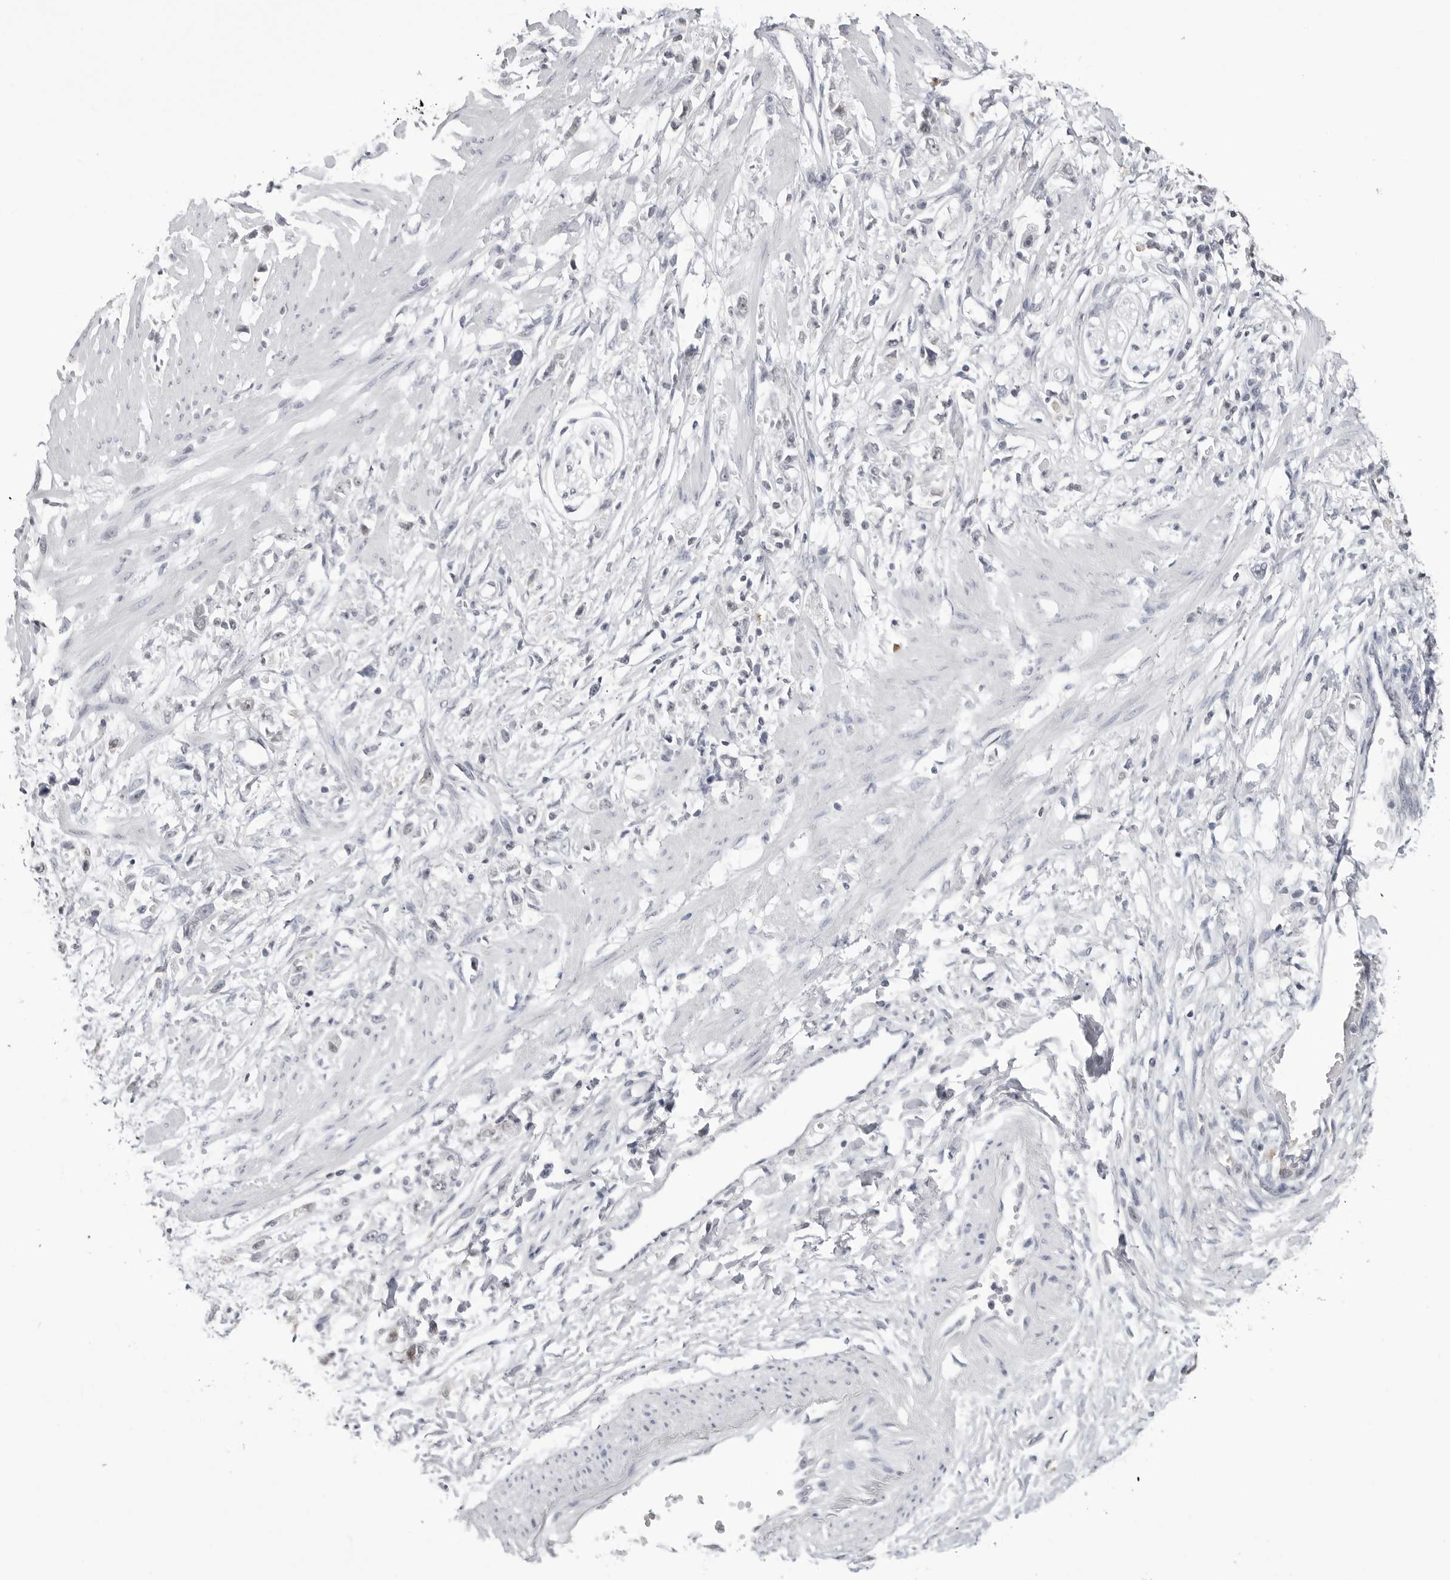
{"staining": {"intensity": "negative", "quantity": "none", "location": "none"}, "tissue": "stomach cancer", "cell_type": "Tumor cells", "image_type": "cancer", "snomed": [{"axis": "morphology", "description": "Adenocarcinoma, NOS"}, {"axis": "topography", "description": "Stomach"}], "caption": "There is no significant positivity in tumor cells of stomach cancer (adenocarcinoma).", "gene": "YWHAG", "patient": {"sex": "female", "age": 59}}